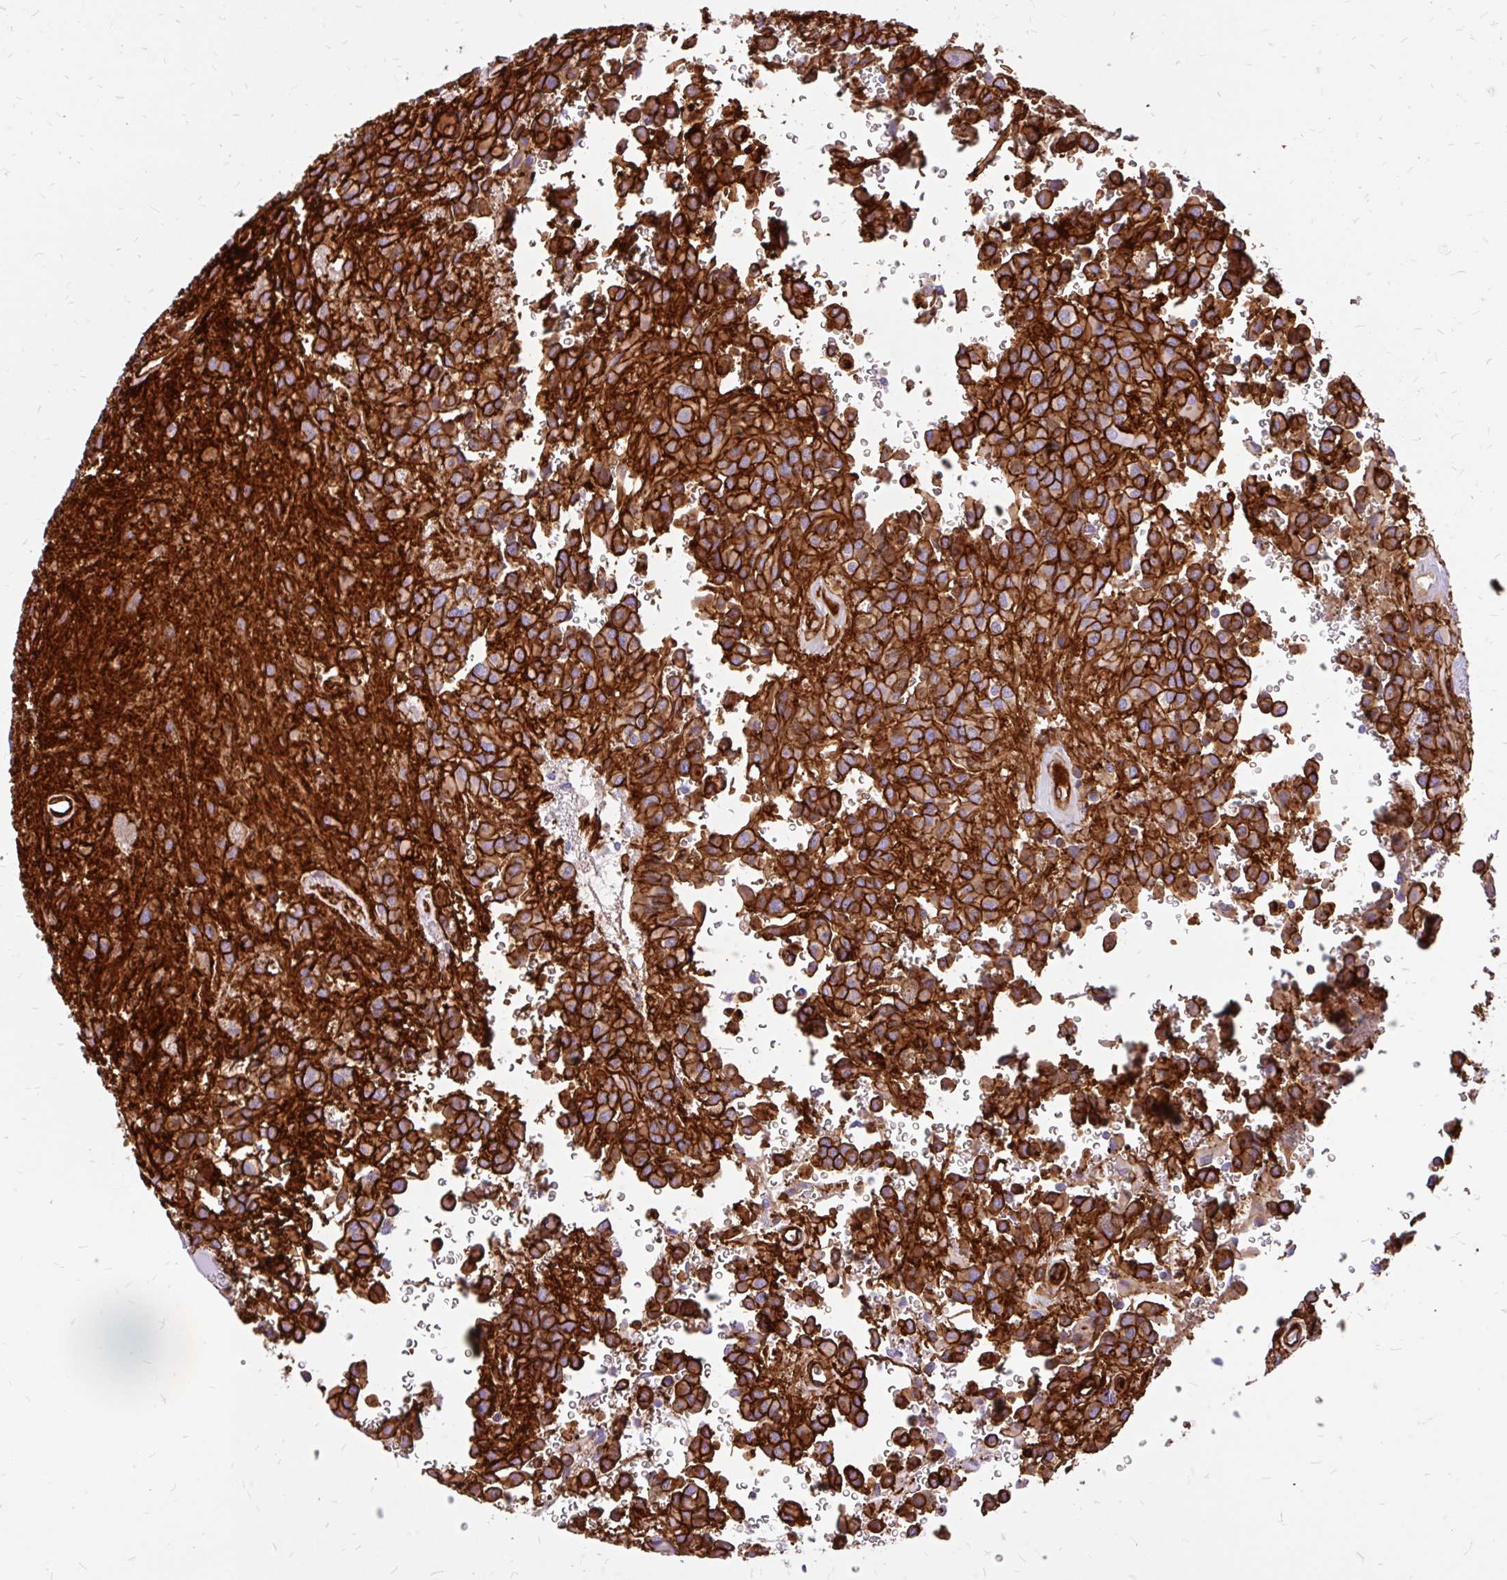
{"staining": {"intensity": "strong", "quantity": ">75%", "location": "cytoplasmic/membranous"}, "tissue": "glioma", "cell_type": "Tumor cells", "image_type": "cancer", "snomed": [{"axis": "morphology", "description": "Glioma, malignant, Low grade"}, {"axis": "topography", "description": "Brain"}], "caption": "Strong cytoplasmic/membranous positivity is identified in about >75% of tumor cells in malignant low-grade glioma.", "gene": "MAP1LC3B", "patient": {"sex": "male", "age": 56}}